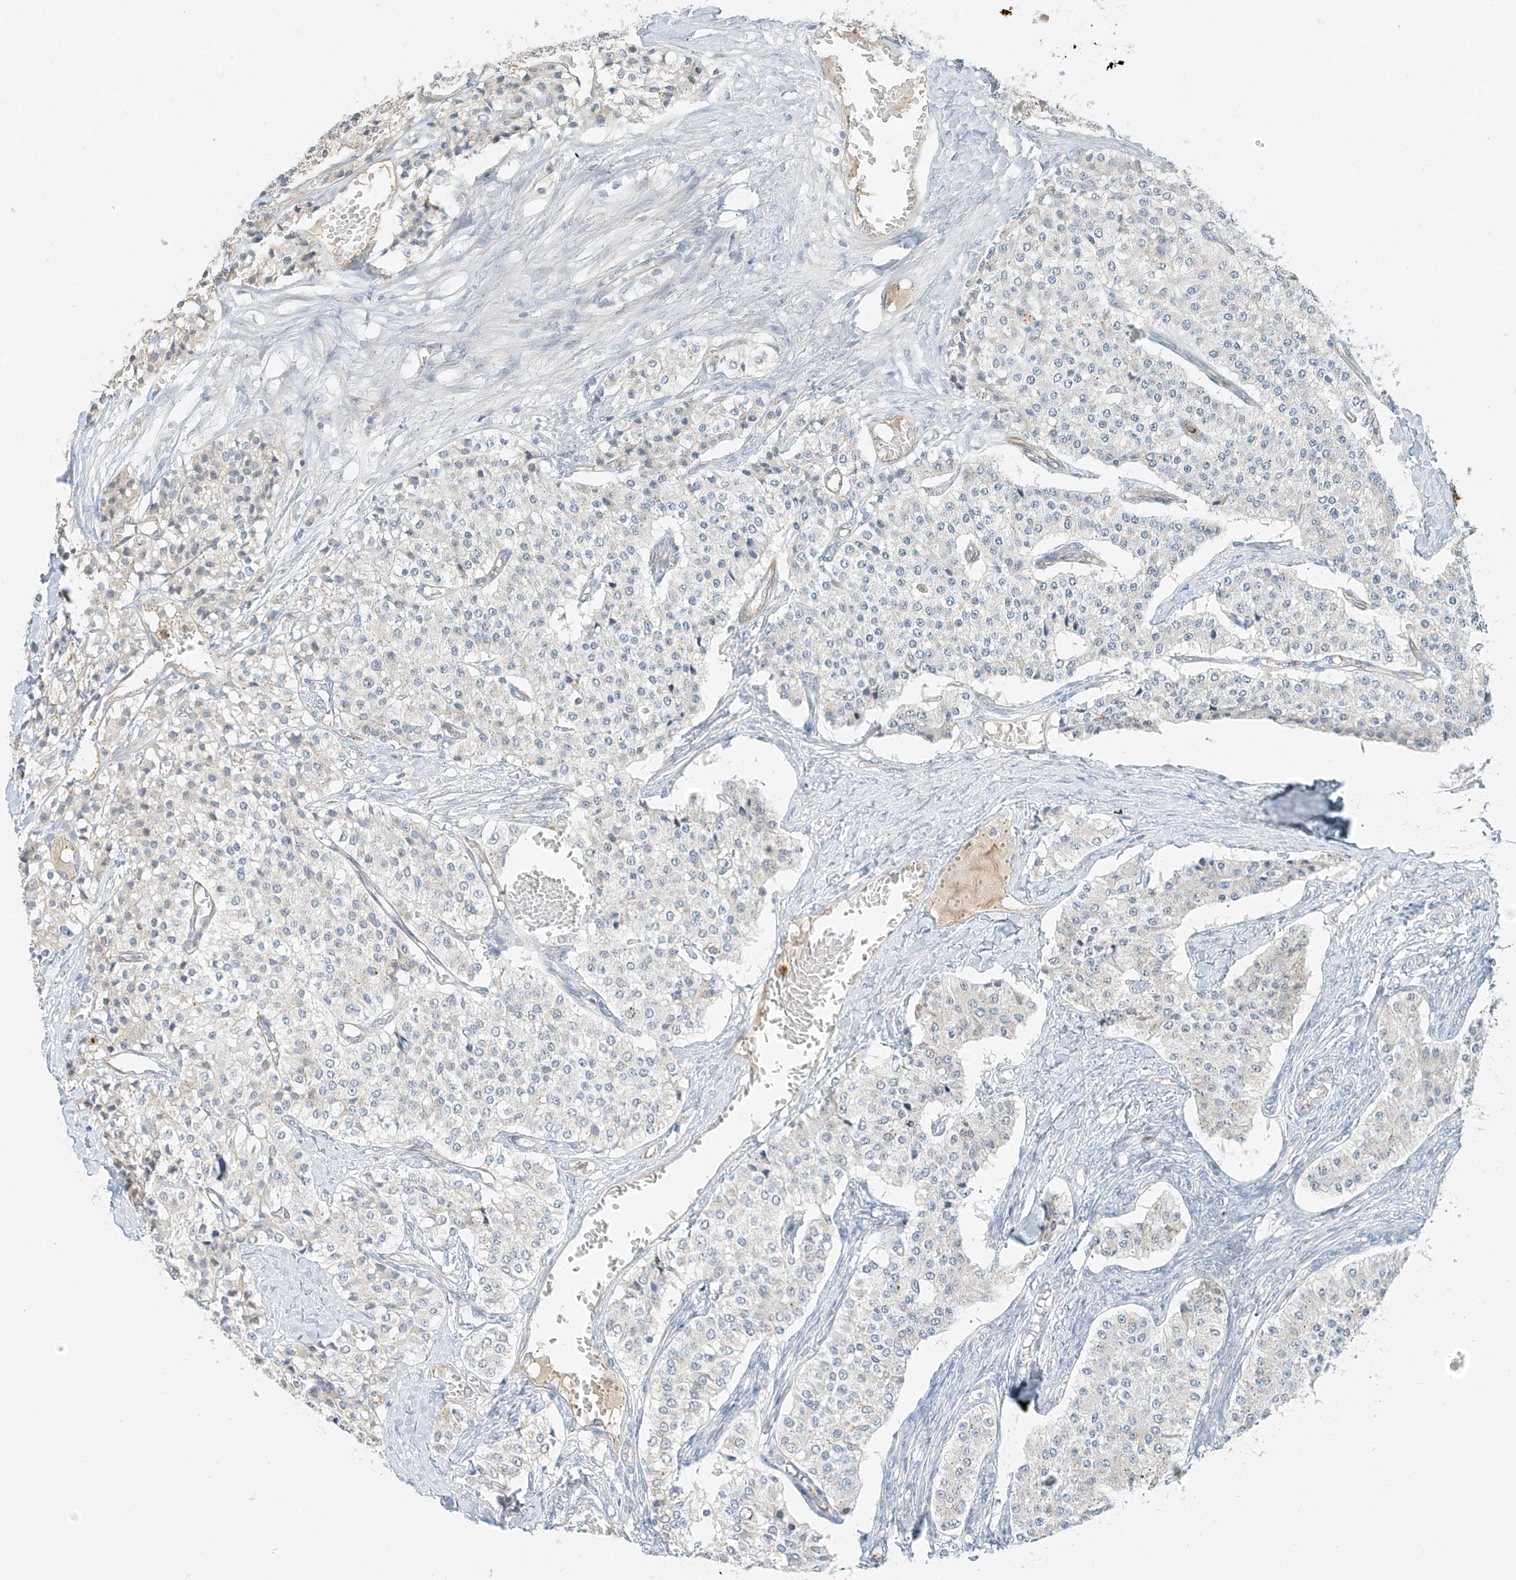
{"staining": {"intensity": "negative", "quantity": "none", "location": "none"}, "tissue": "carcinoid", "cell_type": "Tumor cells", "image_type": "cancer", "snomed": [{"axis": "morphology", "description": "Carcinoid, malignant, NOS"}, {"axis": "topography", "description": "Colon"}], "caption": "This histopathology image is of carcinoid stained with immunohistochemistry (IHC) to label a protein in brown with the nuclei are counter-stained blue. There is no staining in tumor cells.", "gene": "C2orf42", "patient": {"sex": "female", "age": 52}}